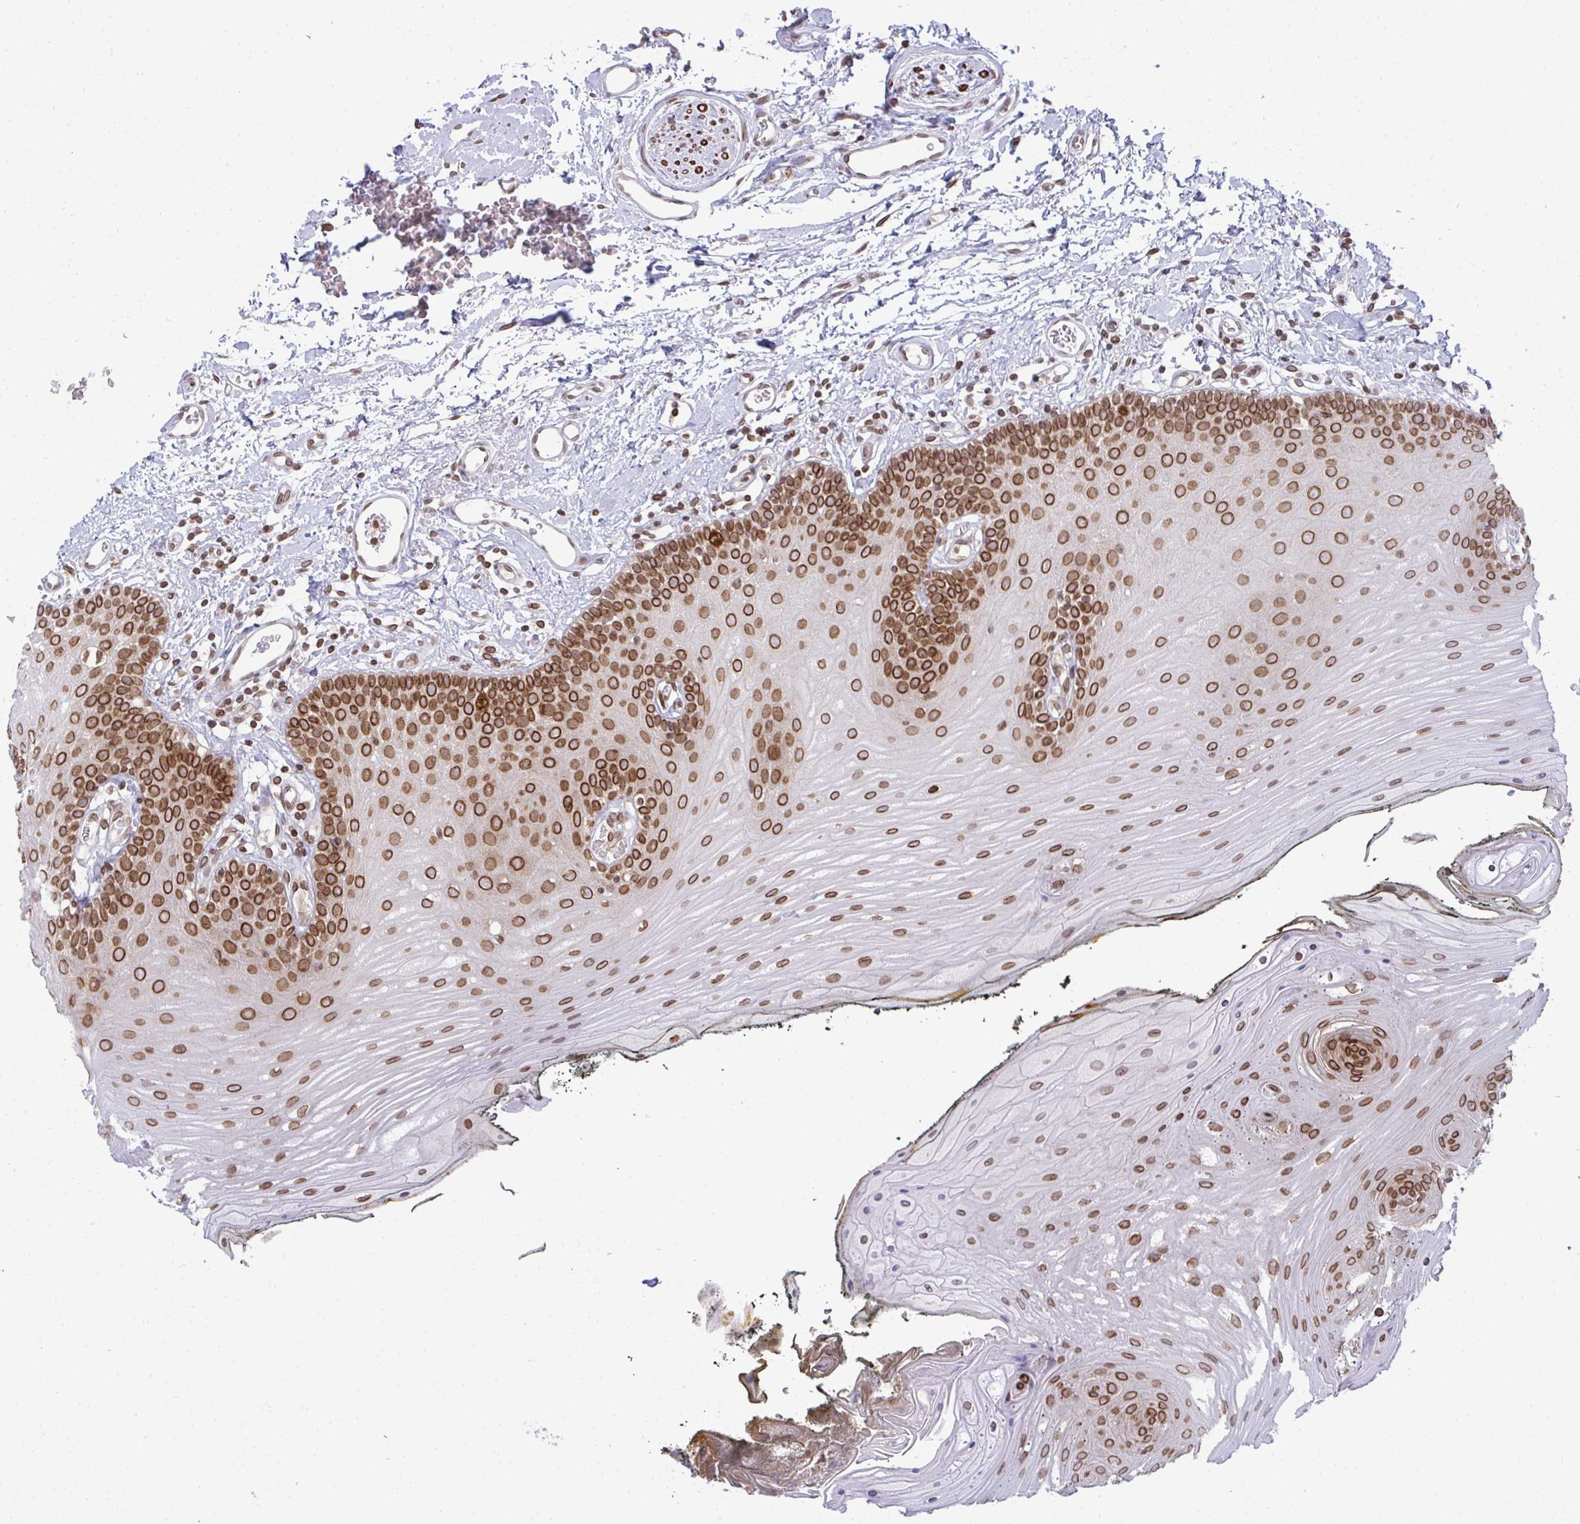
{"staining": {"intensity": "strong", "quantity": ">75%", "location": "cytoplasmic/membranous,nuclear"}, "tissue": "oral mucosa", "cell_type": "Squamous epithelial cells", "image_type": "normal", "snomed": [{"axis": "morphology", "description": "Normal tissue, NOS"}, {"axis": "morphology", "description": "Squamous cell carcinoma, NOS"}, {"axis": "topography", "description": "Oral tissue"}, {"axis": "topography", "description": "Head-Neck"}], "caption": "A photomicrograph of oral mucosa stained for a protein demonstrates strong cytoplasmic/membranous,nuclear brown staining in squamous epithelial cells. Immunohistochemistry (ihc) stains the protein of interest in brown and the nuclei are stained blue.", "gene": "RANBP2", "patient": {"sex": "female", "age": 81}}